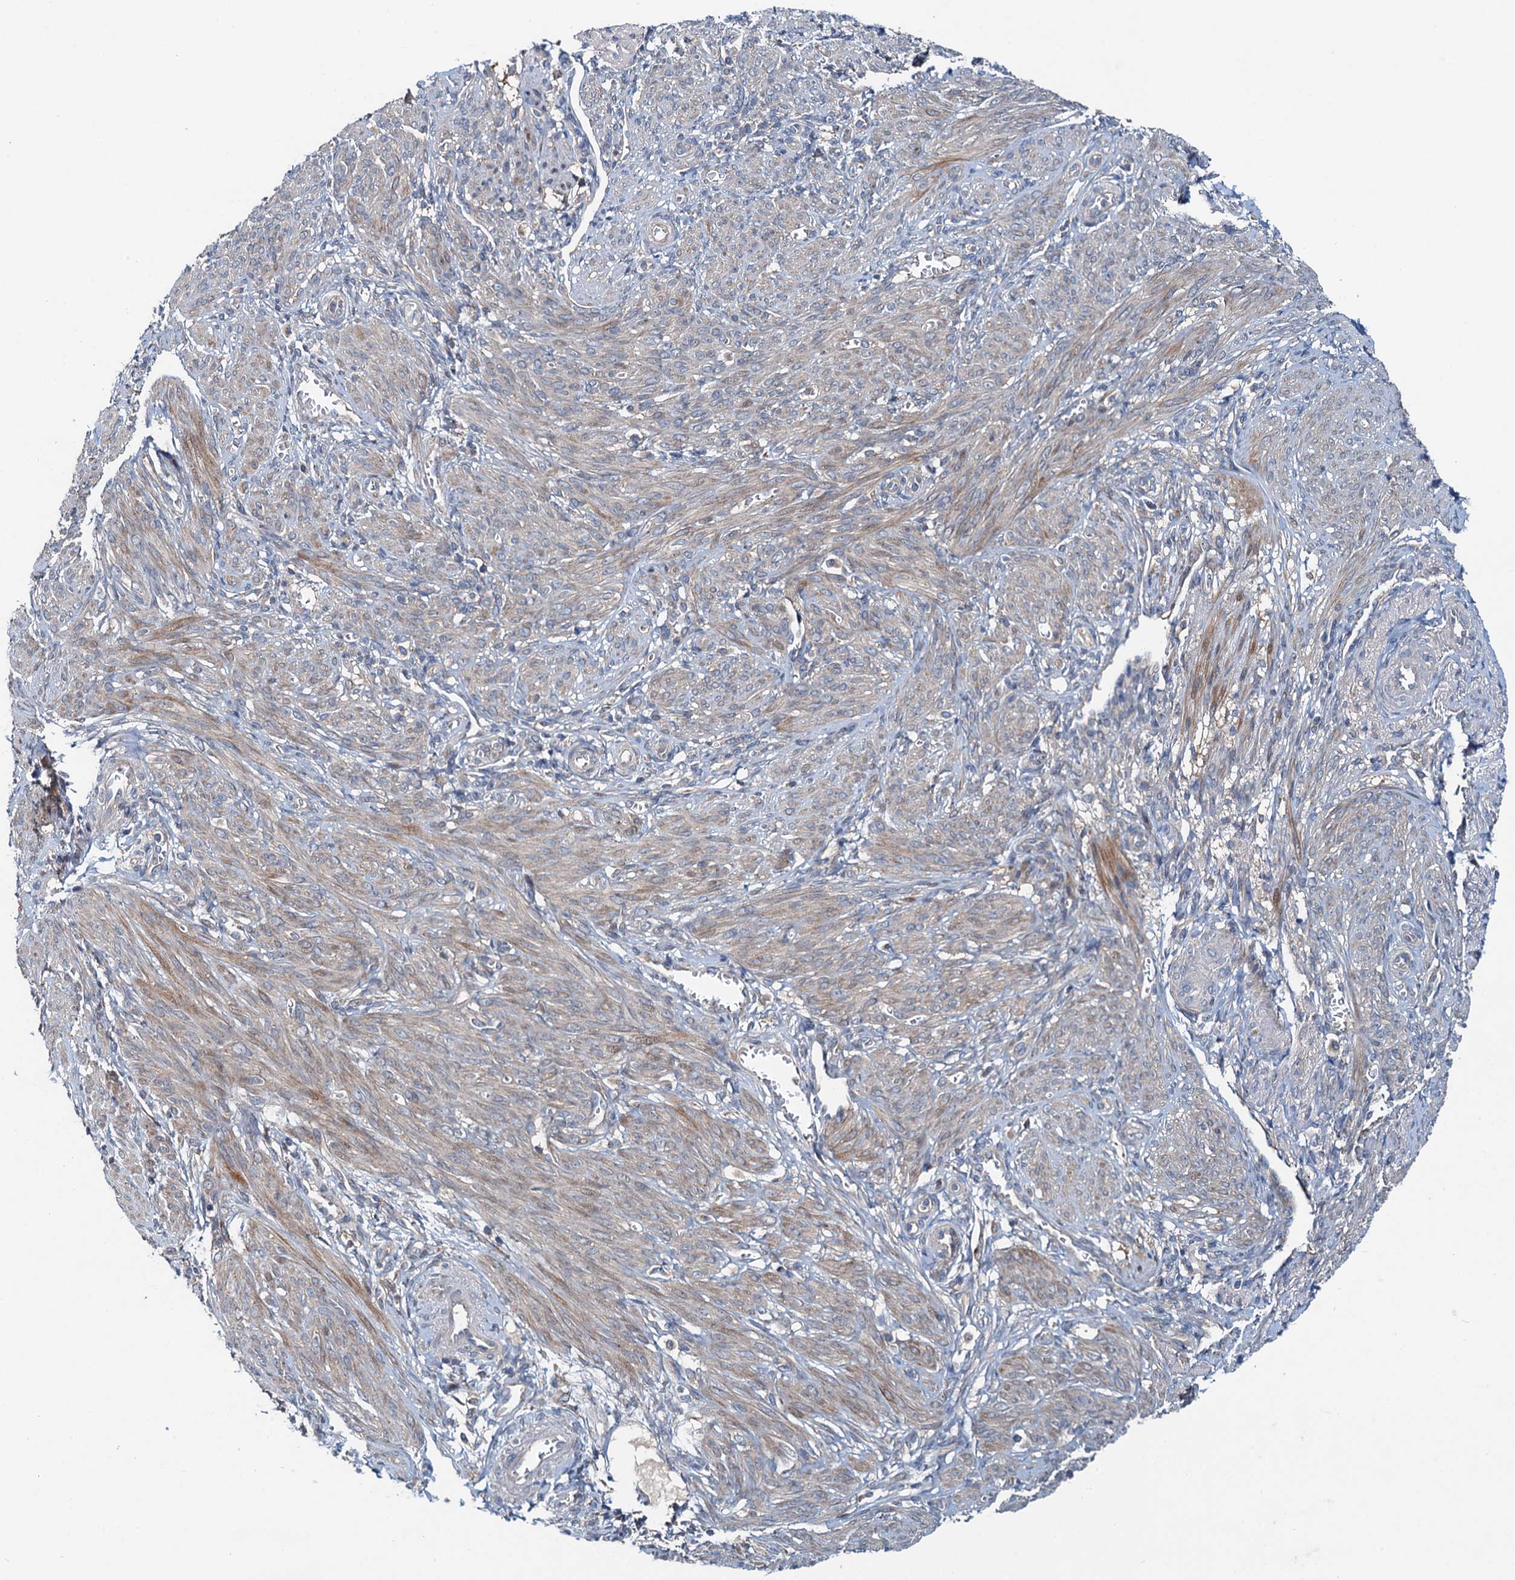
{"staining": {"intensity": "weak", "quantity": "25%-75%", "location": "cytoplasmic/membranous"}, "tissue": "smooth muscle", "cell_type": "Smooth muscle cells", "image_type": "normal", "snomed": [{"axis": "morphology", "description": "Normal tissue, NOS"}, {"axis": "topography", "description": "Smooth muscle"}], "caption": "This photomicrograph reveals immunohistochemistry staining of unremarkable smooth muscle, with low weak cytoplasmic/membranous staining in approximately 25%-75% of smooth muscle cells.", "gene": "EFL1", "patient": {"sex": "female", "age": 39}}